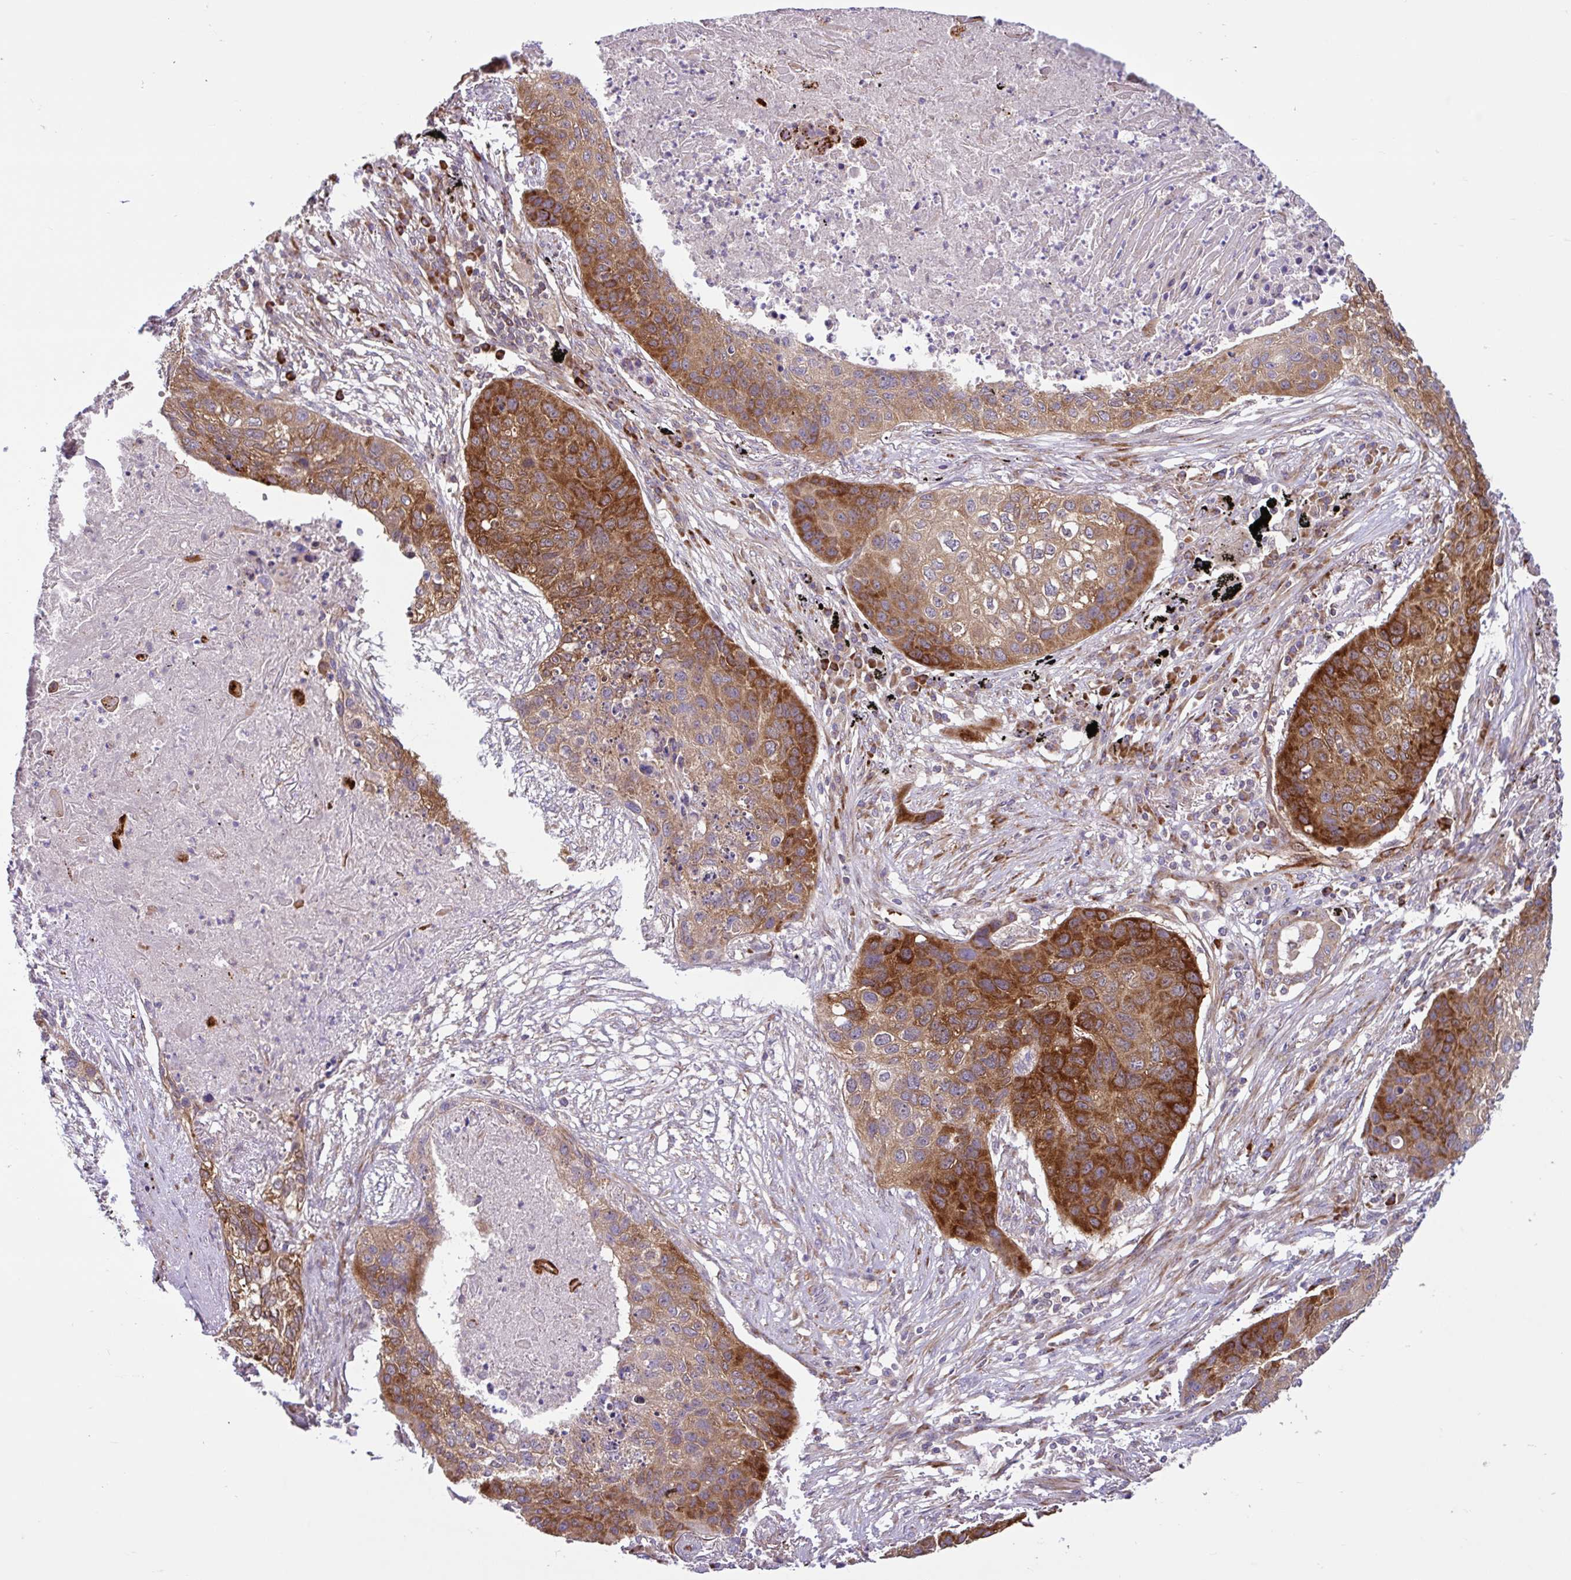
{"staining": {"intensity": "strong", "quantity": "25%-75%", "location": "cytoplasmic/membranous"}, "tissue": "lung cancer", "cell_type": "Tumor cells", "image_type": "cancer", "snomed": [{"axis": "morphology", "description": "Squamous cell carcinoma, NOS"}, {"axis": "topography", "description": "Lung"}], "caption": "Immunohistochemical staining of human lung cancer reveals strong cytoplasmic/membranous protein positivity in approximately 25%-75% of tumor cells.", "gene": "NTPCR", "patient": {"sex": "female", "age": 63}}